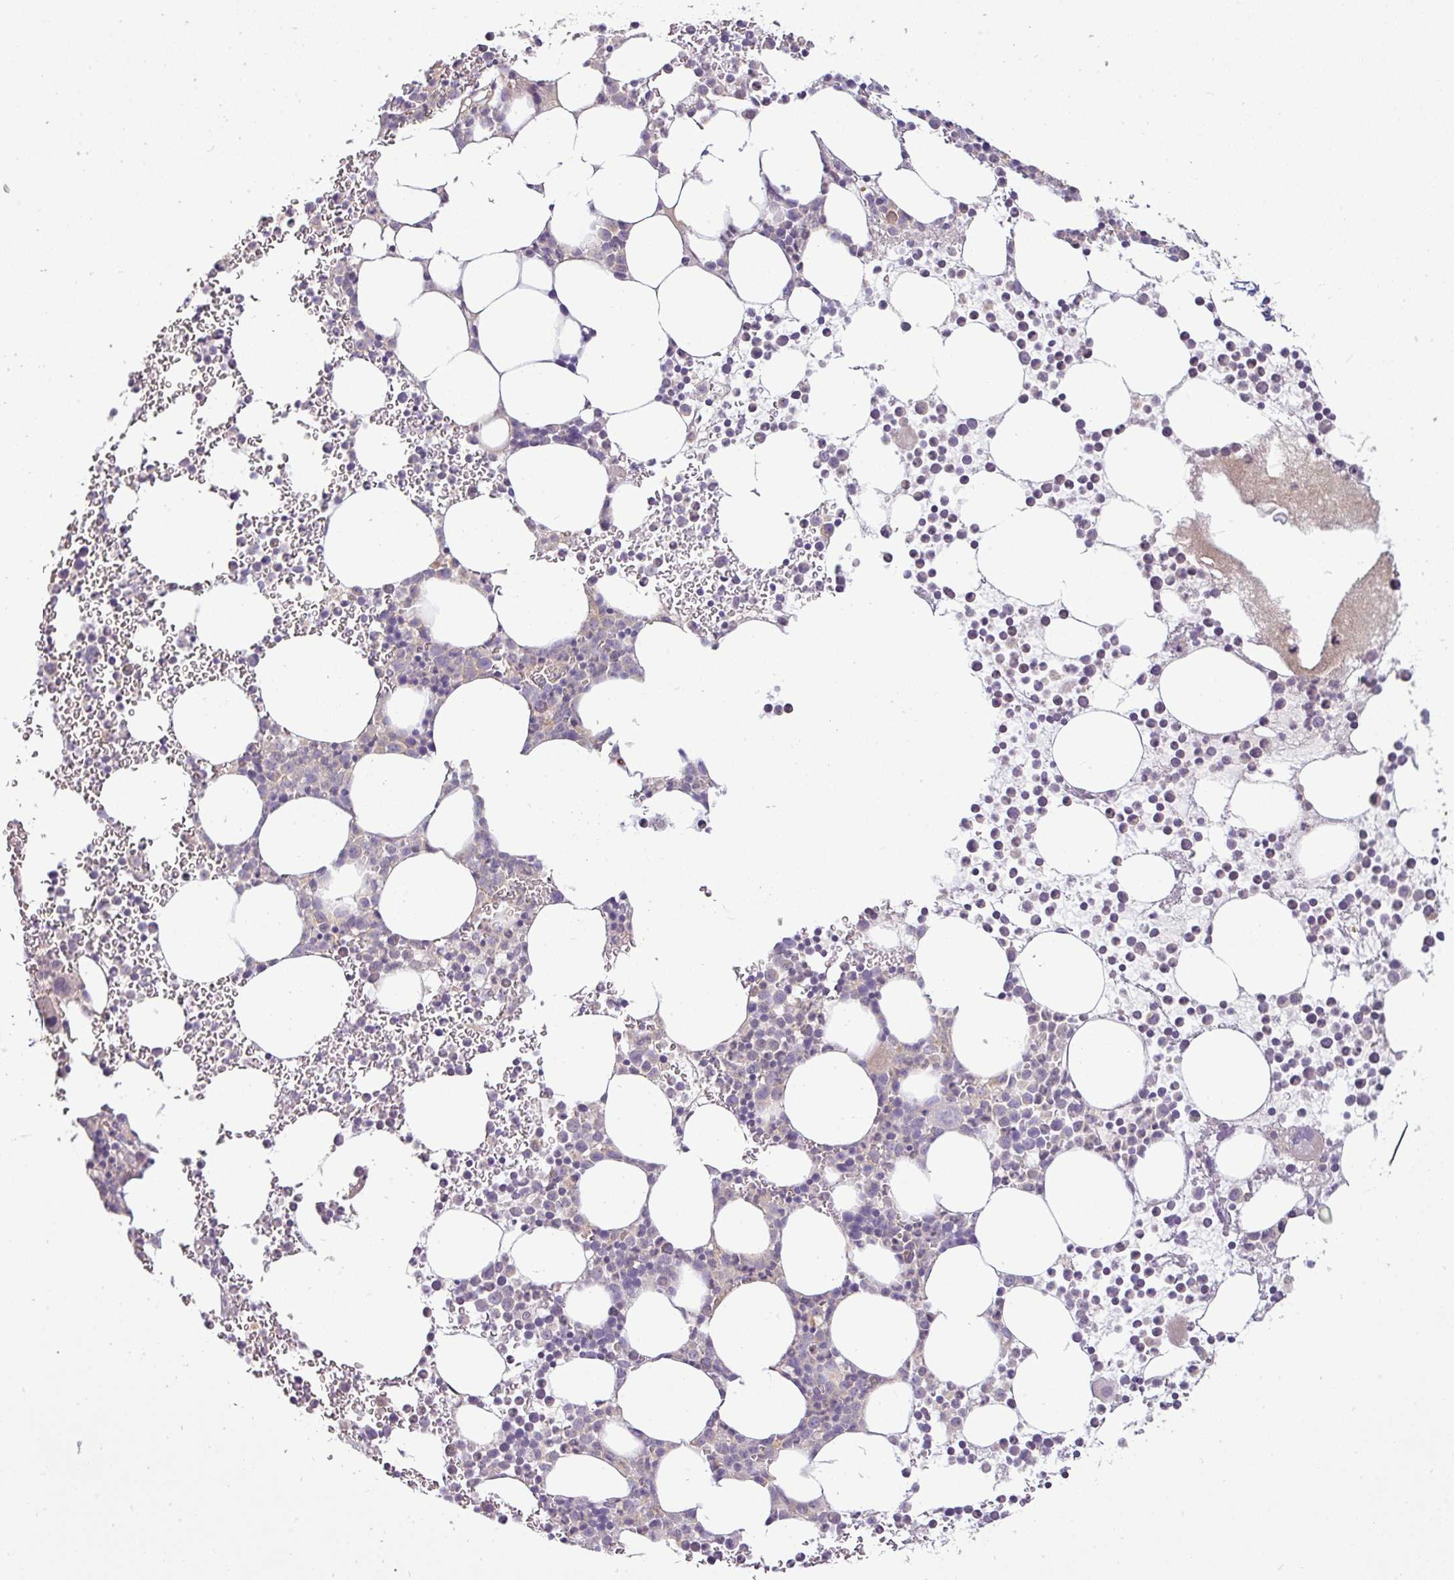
{"staining": {"intensity": "negative", "quantity": "none", "location": "none"}, "tissue": "bone marrow", "cell_type": "Hematopoietic cells", "image_type": "normal", "snomed": [{"axis": "morphology", "description": "Normal tissue, NOS"}, {"axis": "topography", "description": "Bone marrow"}], "caption": "Immunohistochemical staining of normal human bone marrow displays no significant staining in hematopoietic cells. The staining was performed using DAB (3,3'-diaminobenzidine) to visualize the protein expression in brown, while the nuclei were stained in blue with hematoxylin (Magnification: 20x).", "gene": "APOM", "patient": {"sex": "female", "age": 78}}